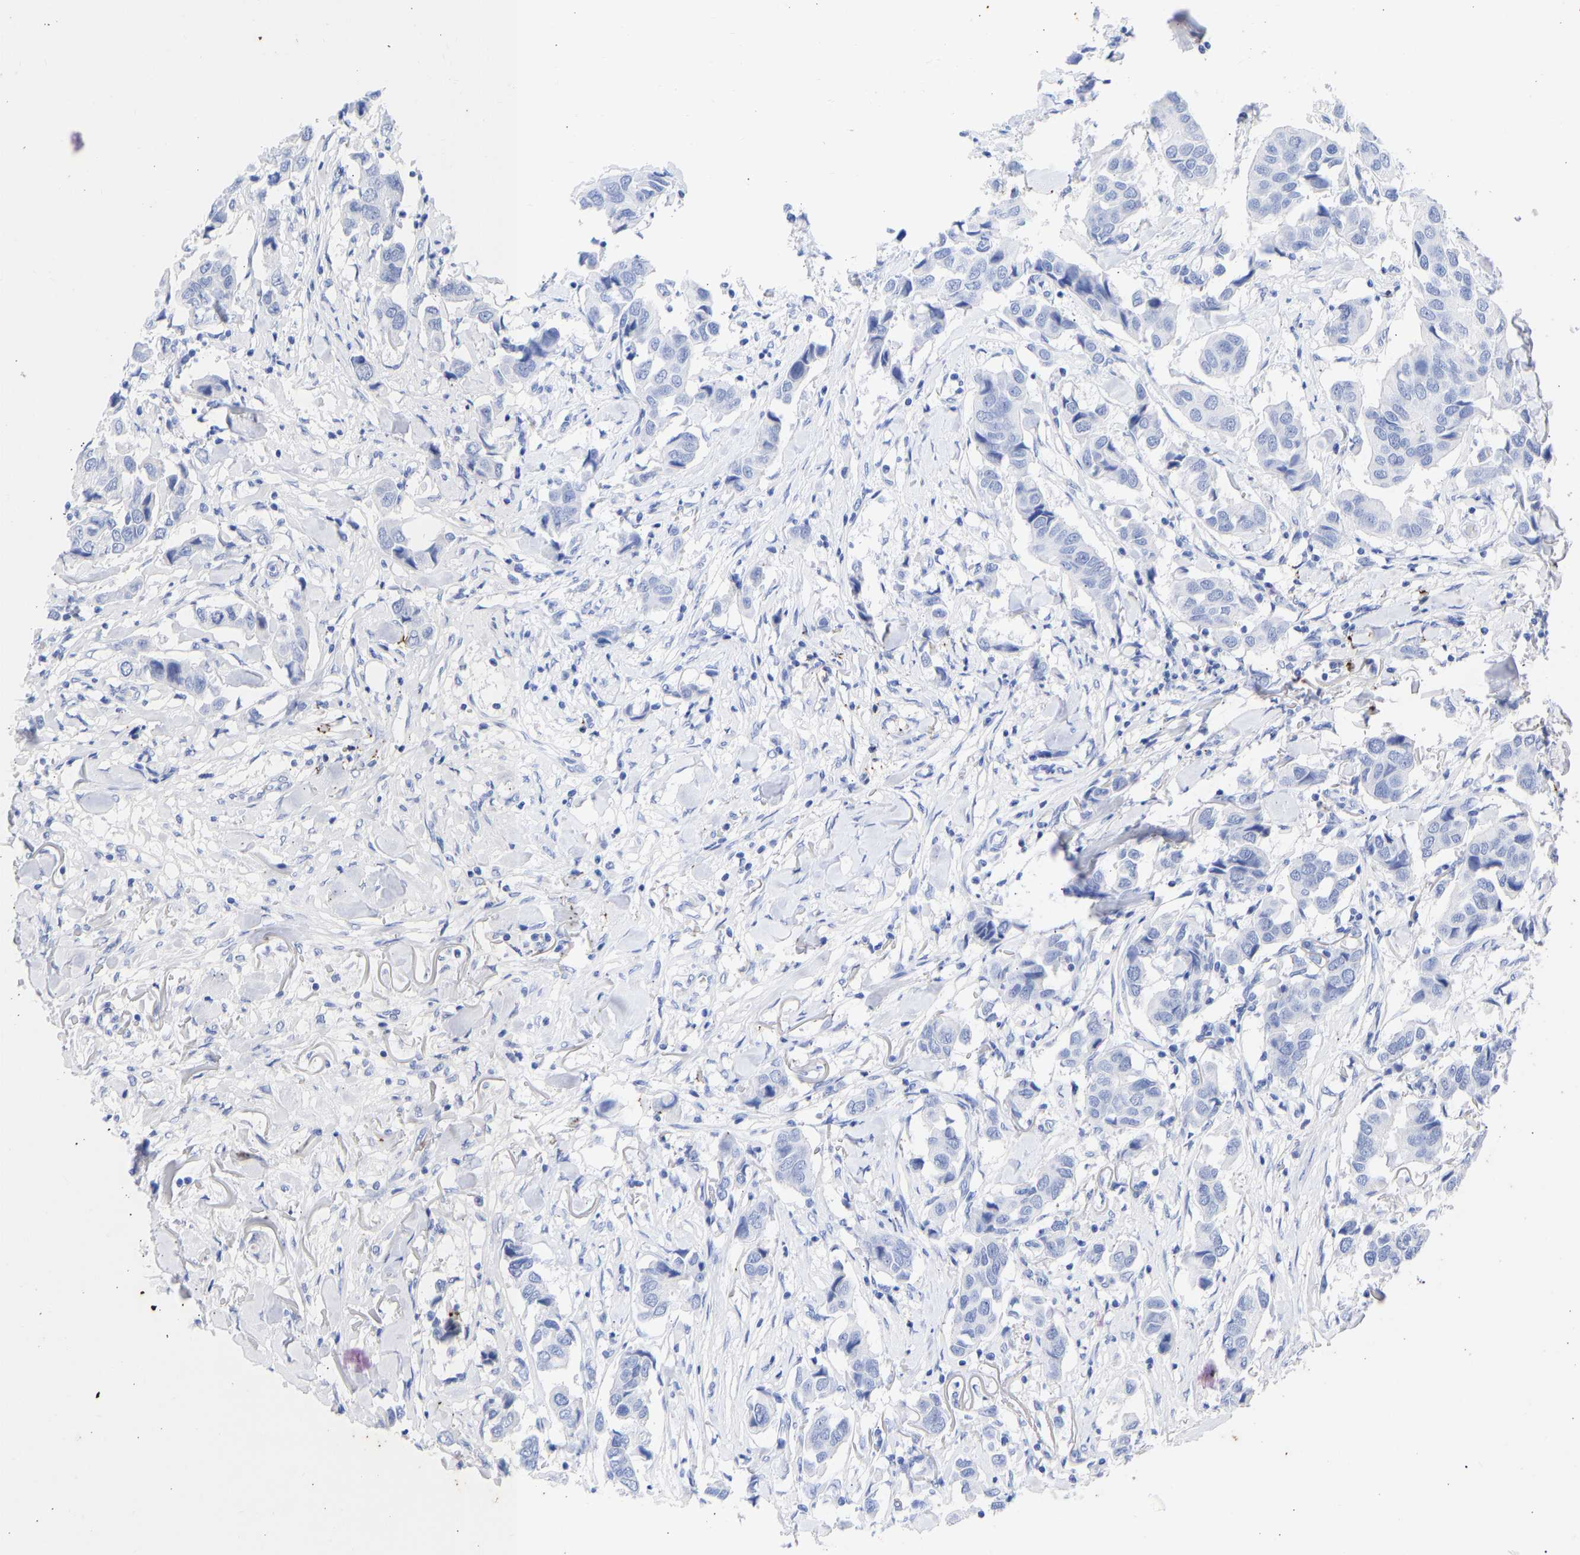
{"staining": {"intensity": "negative", "quantity": "none", "location": "none"}, "tissue": "breast cancer", "cell_type": "Tumor cells", "image_type": "cancer", "snomed": [{"axis": "morphology", "description": "Duct carcinoma"}, {"axis": "topography", "description": "Breast"}], "caption": "This is a photomicrograph of immunohistochemistry staining of intraductal carcinoma (breast), which shows no positivity in tumor cells.", "gene": "KRT1", "patient": {"sex": "female", "age": 80}}